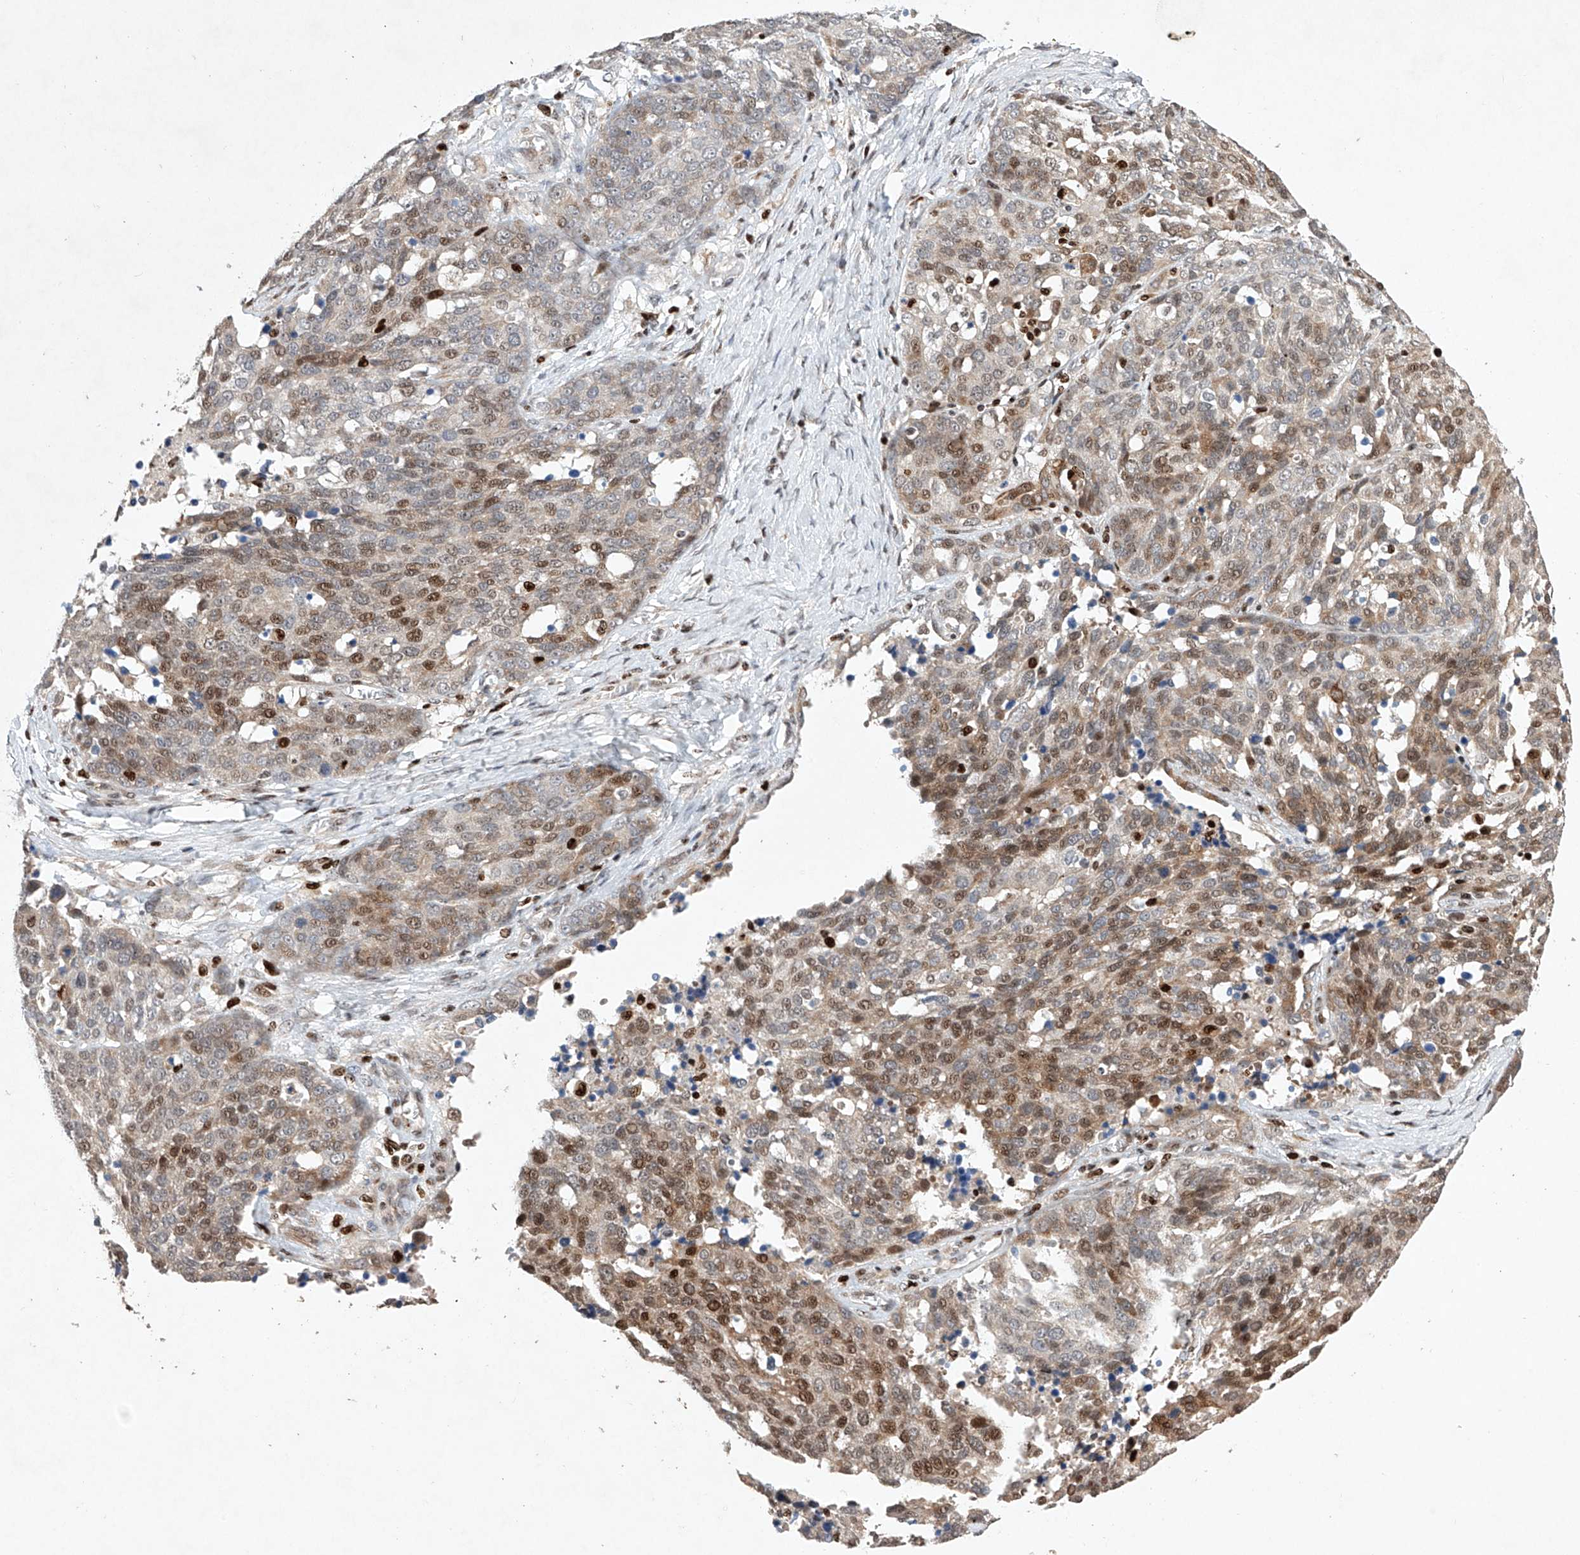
{"staining": {"intensity": "moderate", "quantity": "<25%", "location": "nuclear"}, "tissue": "ovarian cancer", "cell_type": "Tumor cells", "image_type": "cancer", "snomed": [{"axis": "morphology", "description": "Cystadenocarcinoma, serous, NOS"}, {"axis": "topography", "description": "Ovary"}], "caption": "This histopathology image exhibits immunohistochemistry staining of ovarian serous cystadenocarcinoma, with low moderate nuclear positivity in approximately <25% of tumor cells.", "gene": "AFG1L", "patient": {"sex": "female", "age": 44}}